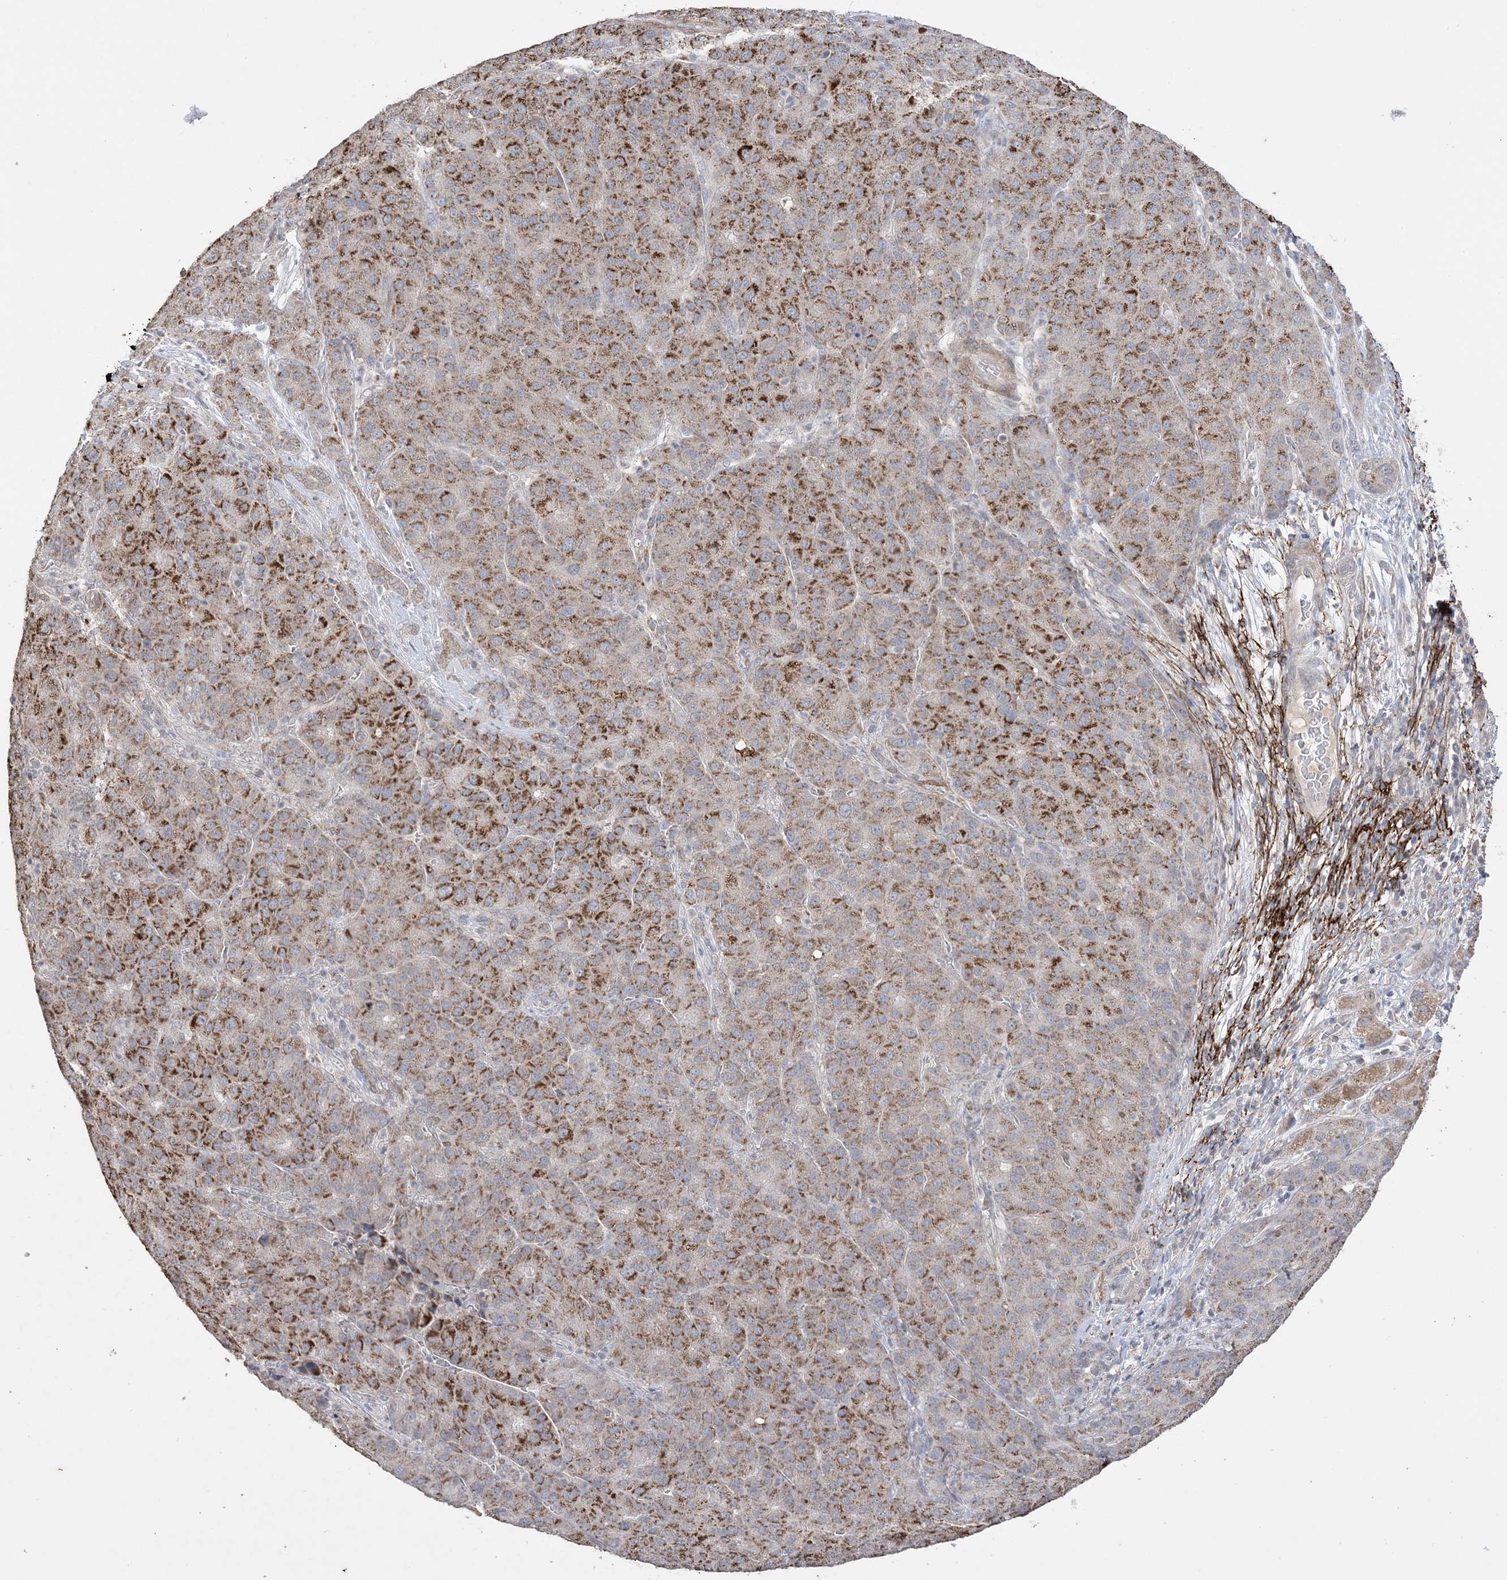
{"staining": {"intensity": "strong", "quantity": ">75%", "location": "cytoplasmic/membranous"}, "tissue": "liver cancer", "cell_type": "Tumor cells", "image_type": "cancer", "snomed": [{"axis": "morphology", "description": "Carcinoma, Hepatocellular, NOS"}, {"axis": "topography", "description": "Liver"}], "caption": "Immunohistochemistry of human liver cancer shows high levels of strong cytoplasmic/membranous expression in about >75% of tumor cells.", "gene": "XRN1", "patient": {"sex": "male", "age": 65}}